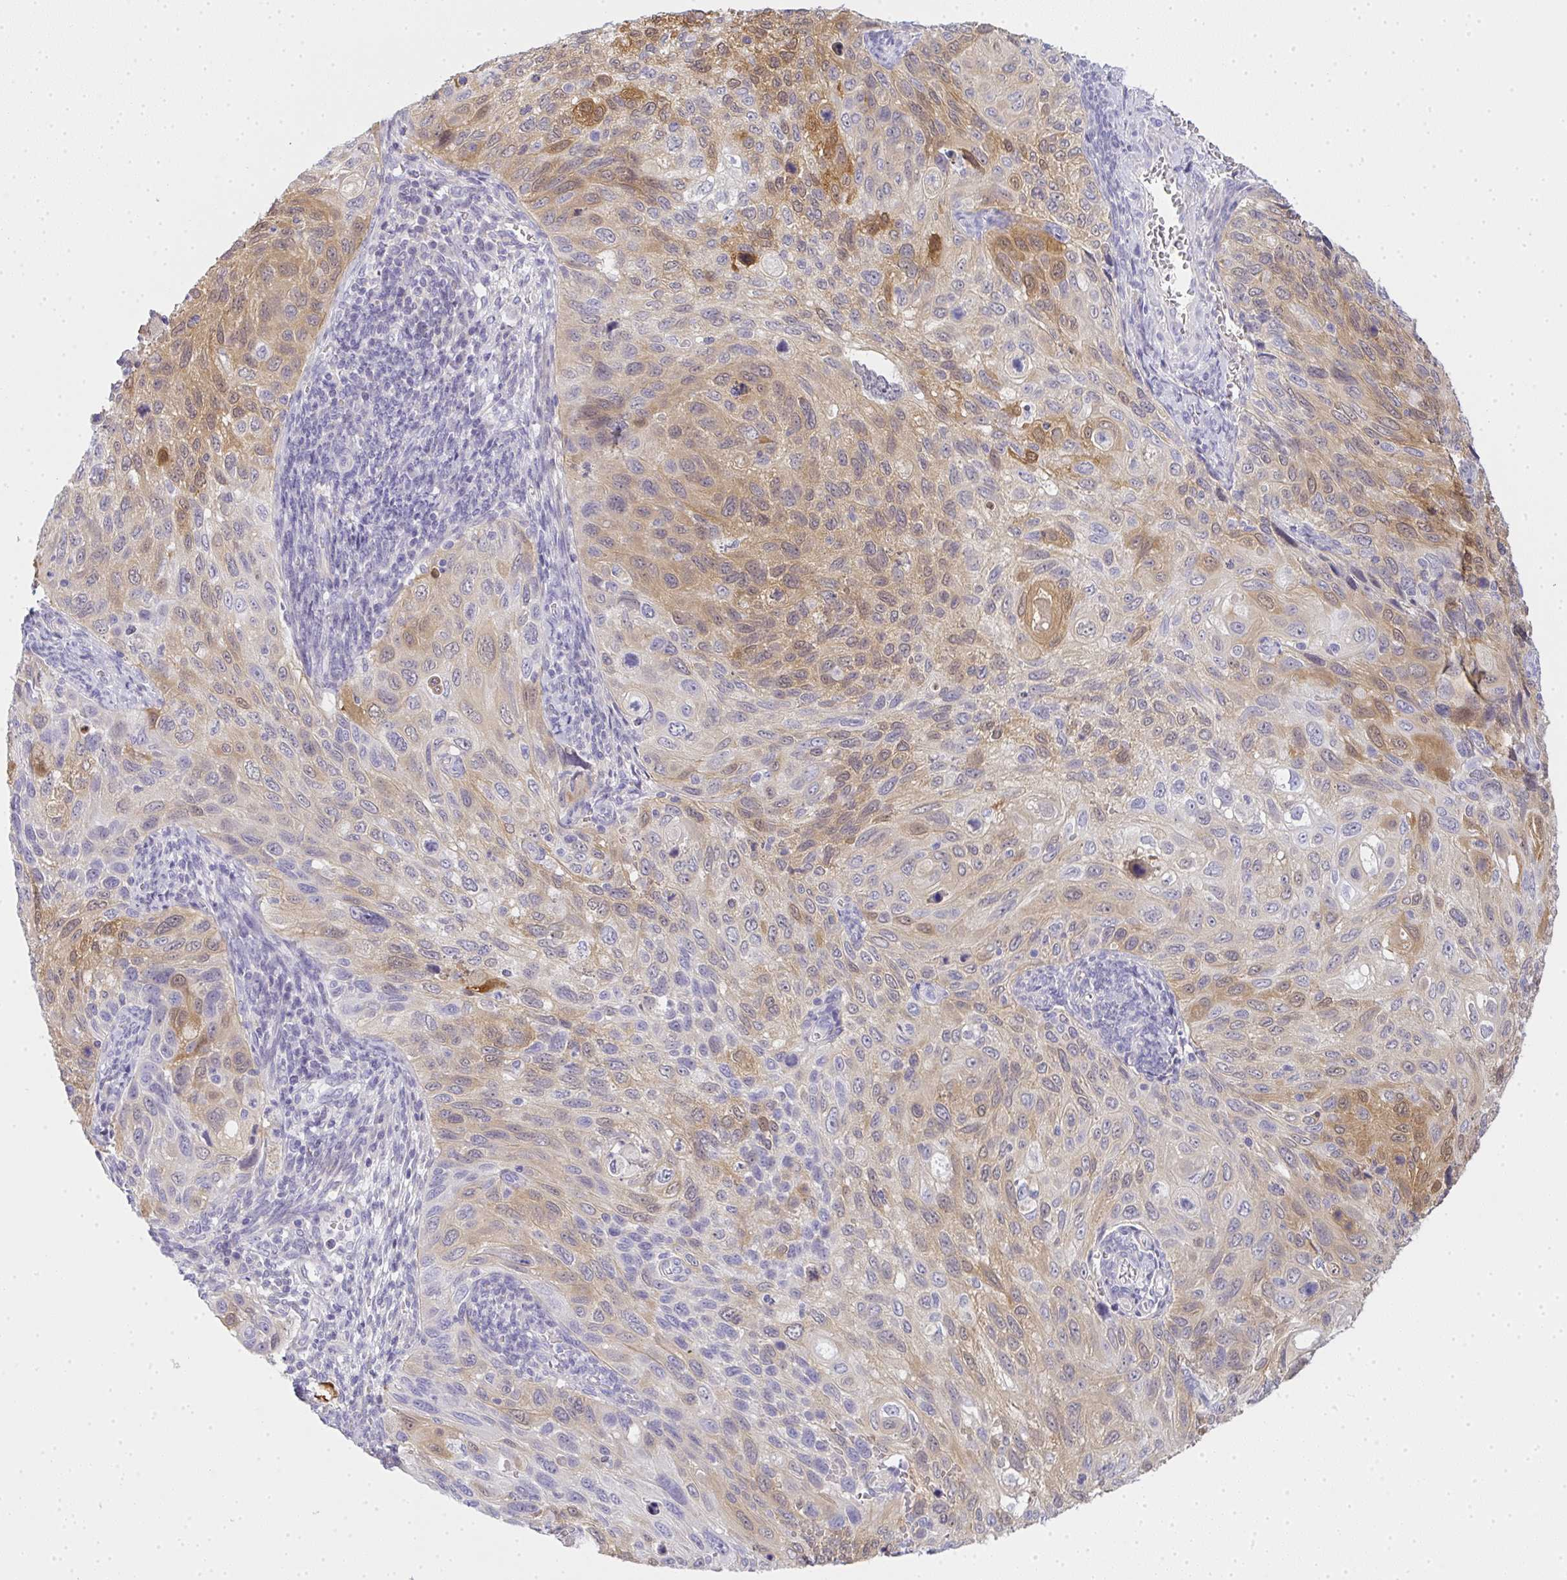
{"staining": {"intensity": "weak", "quantity": "25%-75%", "location": "cytoplasmic/membranous"}, "tissue": "cervical cancer", "cell_type": "Tumor cells", "image_type": "cancer", "snomed": [{"axis": "morphology", "description": "Squamous cell carcinoma, NOS"}, {"axis": "topography", "description": "Cervix"}], "caption": "This photomicrograph demonstrates immunohistochemistry staining of cervical cancer, with low weak cytoplasmic/membranous positivity in about 25%-75% of tumor cells.", "gene": "GSDMB", "patient": {"sex": "female", "age": 70}}